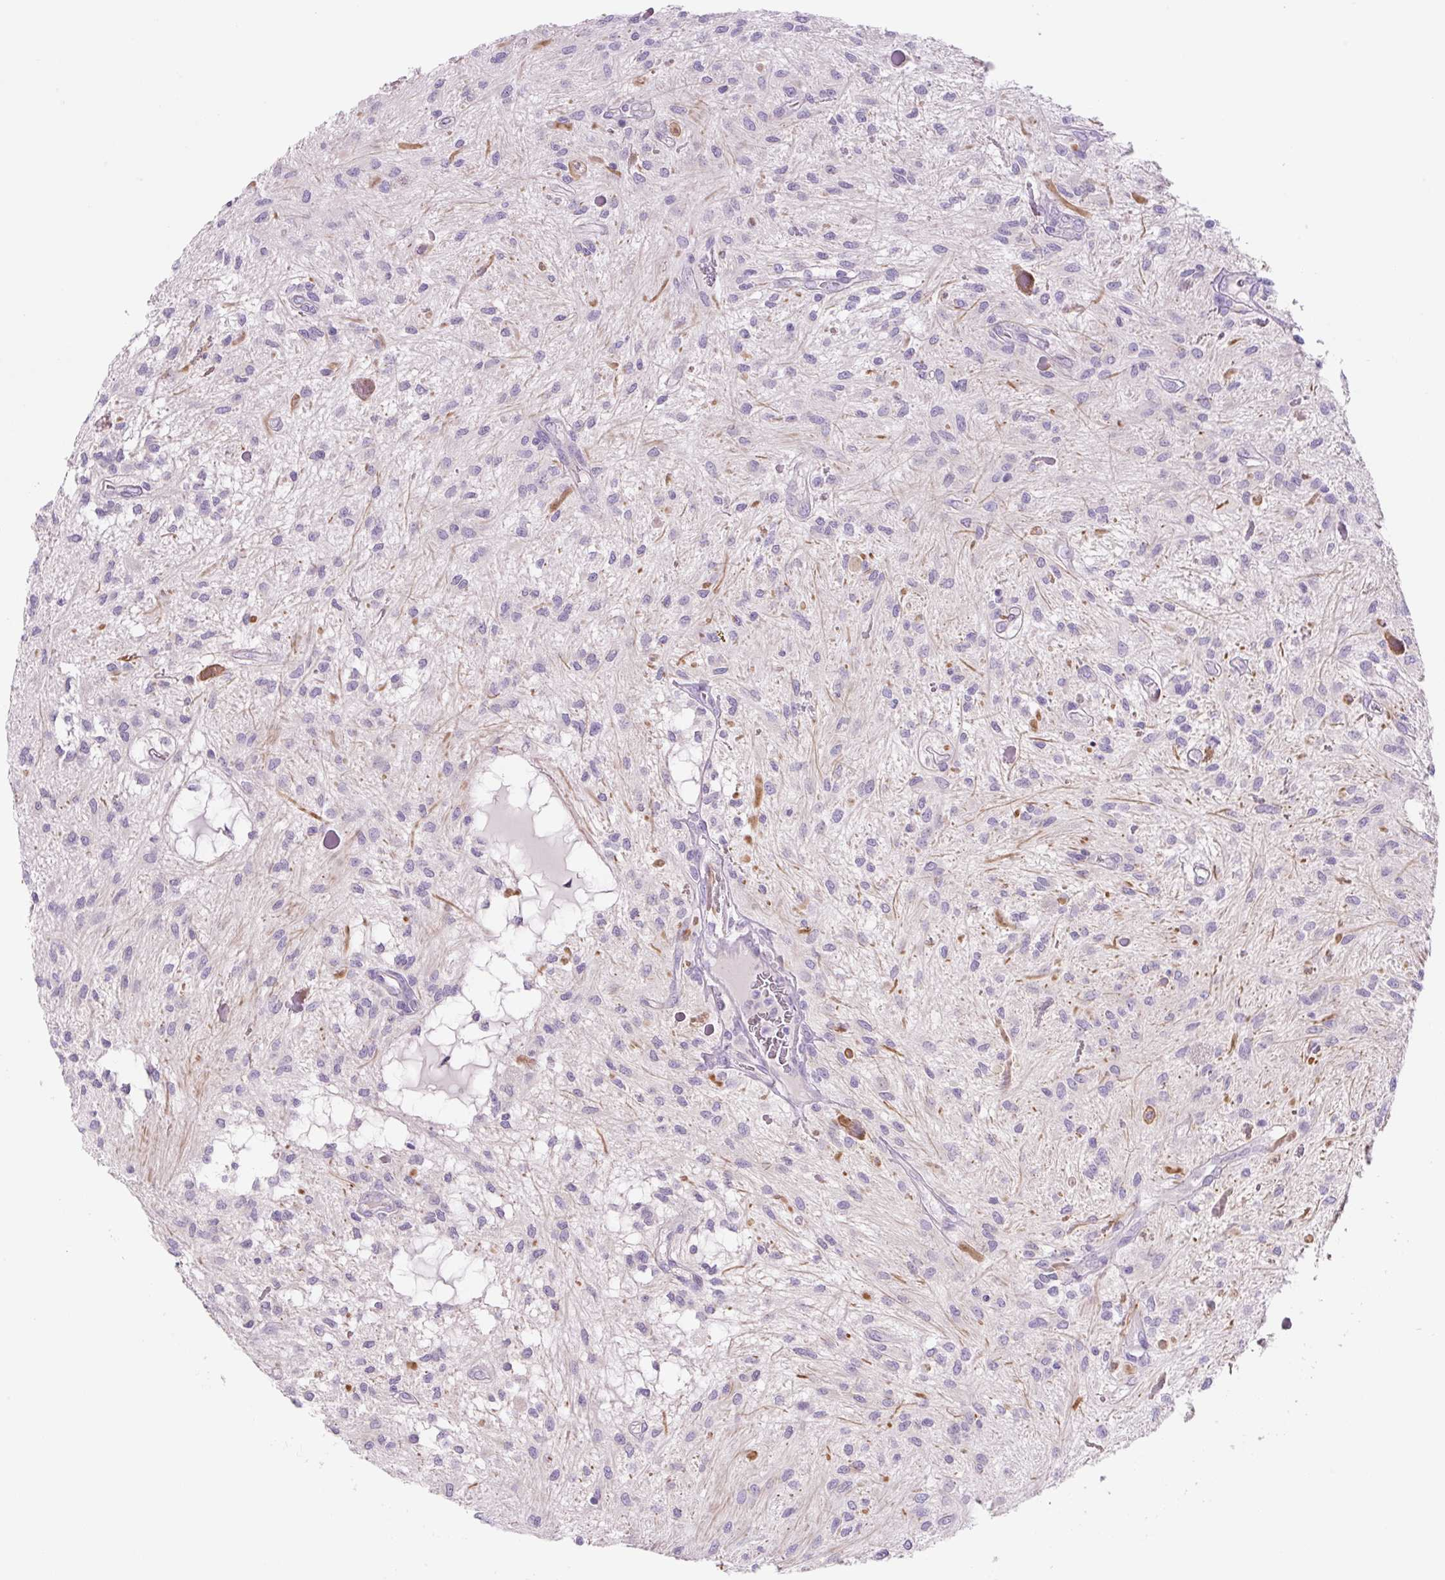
{"staining": {"intensity": "negative", "quantity": "none", "location": "none"}, "tissue": "glioma", "cell_type": "Tumor cells", "image_type": "cancer", "snomed": [{"axis": "morphology", "description": "Glioma, malignant, Low grade"}, {"axis": "topography", "description": "Cerebellum"}], "caption": "A high-resolution micrograph shows immunohistochemistry staining of glioma, which displays no significant staining in tumor cells.", "gene": "YIF1B", "patient": {"sex": "female", "age": 14}}